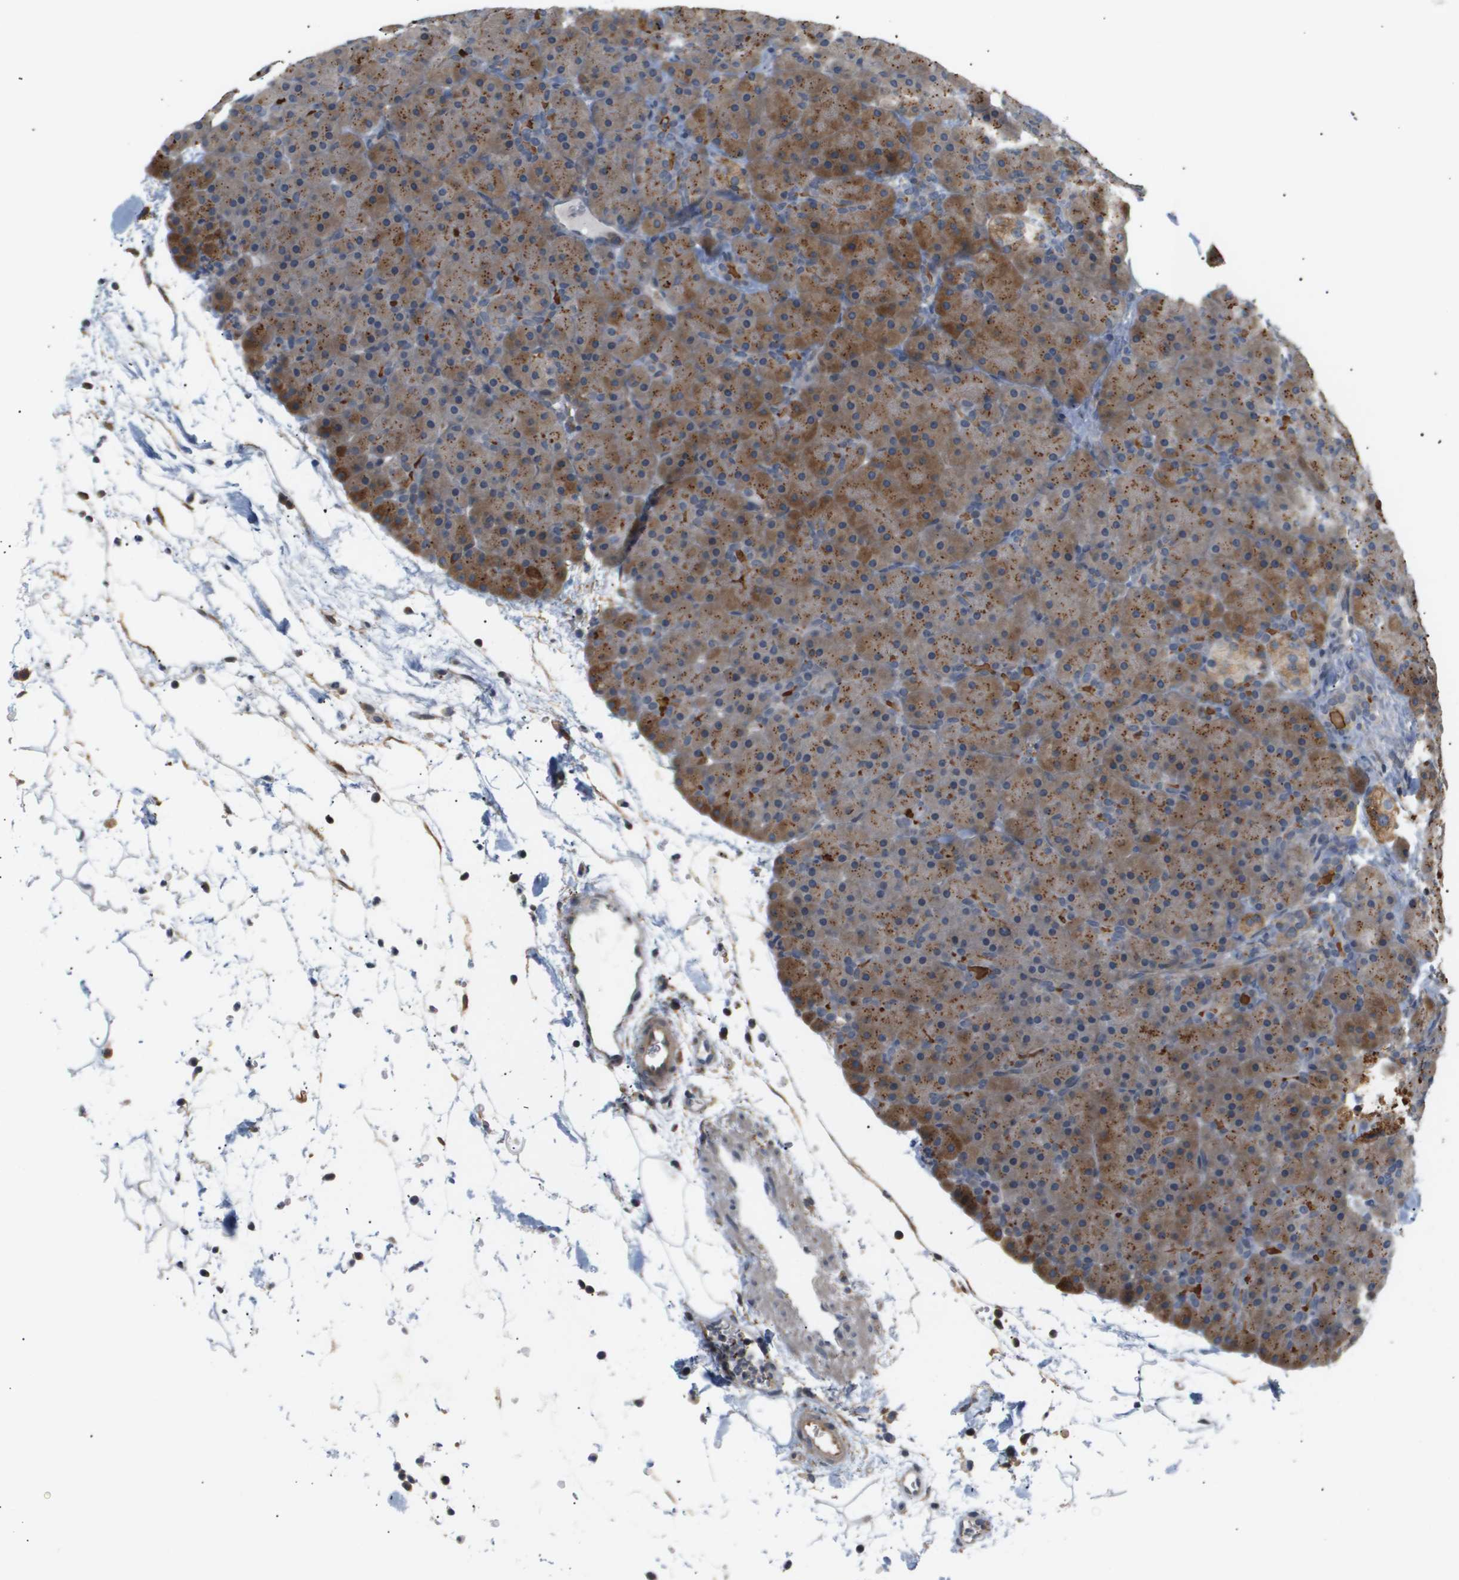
{"staining": {"intensity": "moderate", "quantity": "25%-75%", "location": "cytoplasmic/membranous"}, "tissue": "pancreas", "cell_type": "Exocrine glandular cells", "image_type": "normal", "snomed": [{"axis": "morphology", "description": "Normal tissue, NOS"}, {"axis": "topography", "description": "Pancreas"}], "caption": "IHC image of benign pancreas: pancreas stained using immunohistochemistry (IHC) displays medium levels of moderate protein expression localized specifically in the cytoplasmic/membranous of exocrine glandular cells, appearing as a cytoplasmic/membranous brown color.", "gene": "CORO2B", "patient": {"sex": "male", "age": 66}}